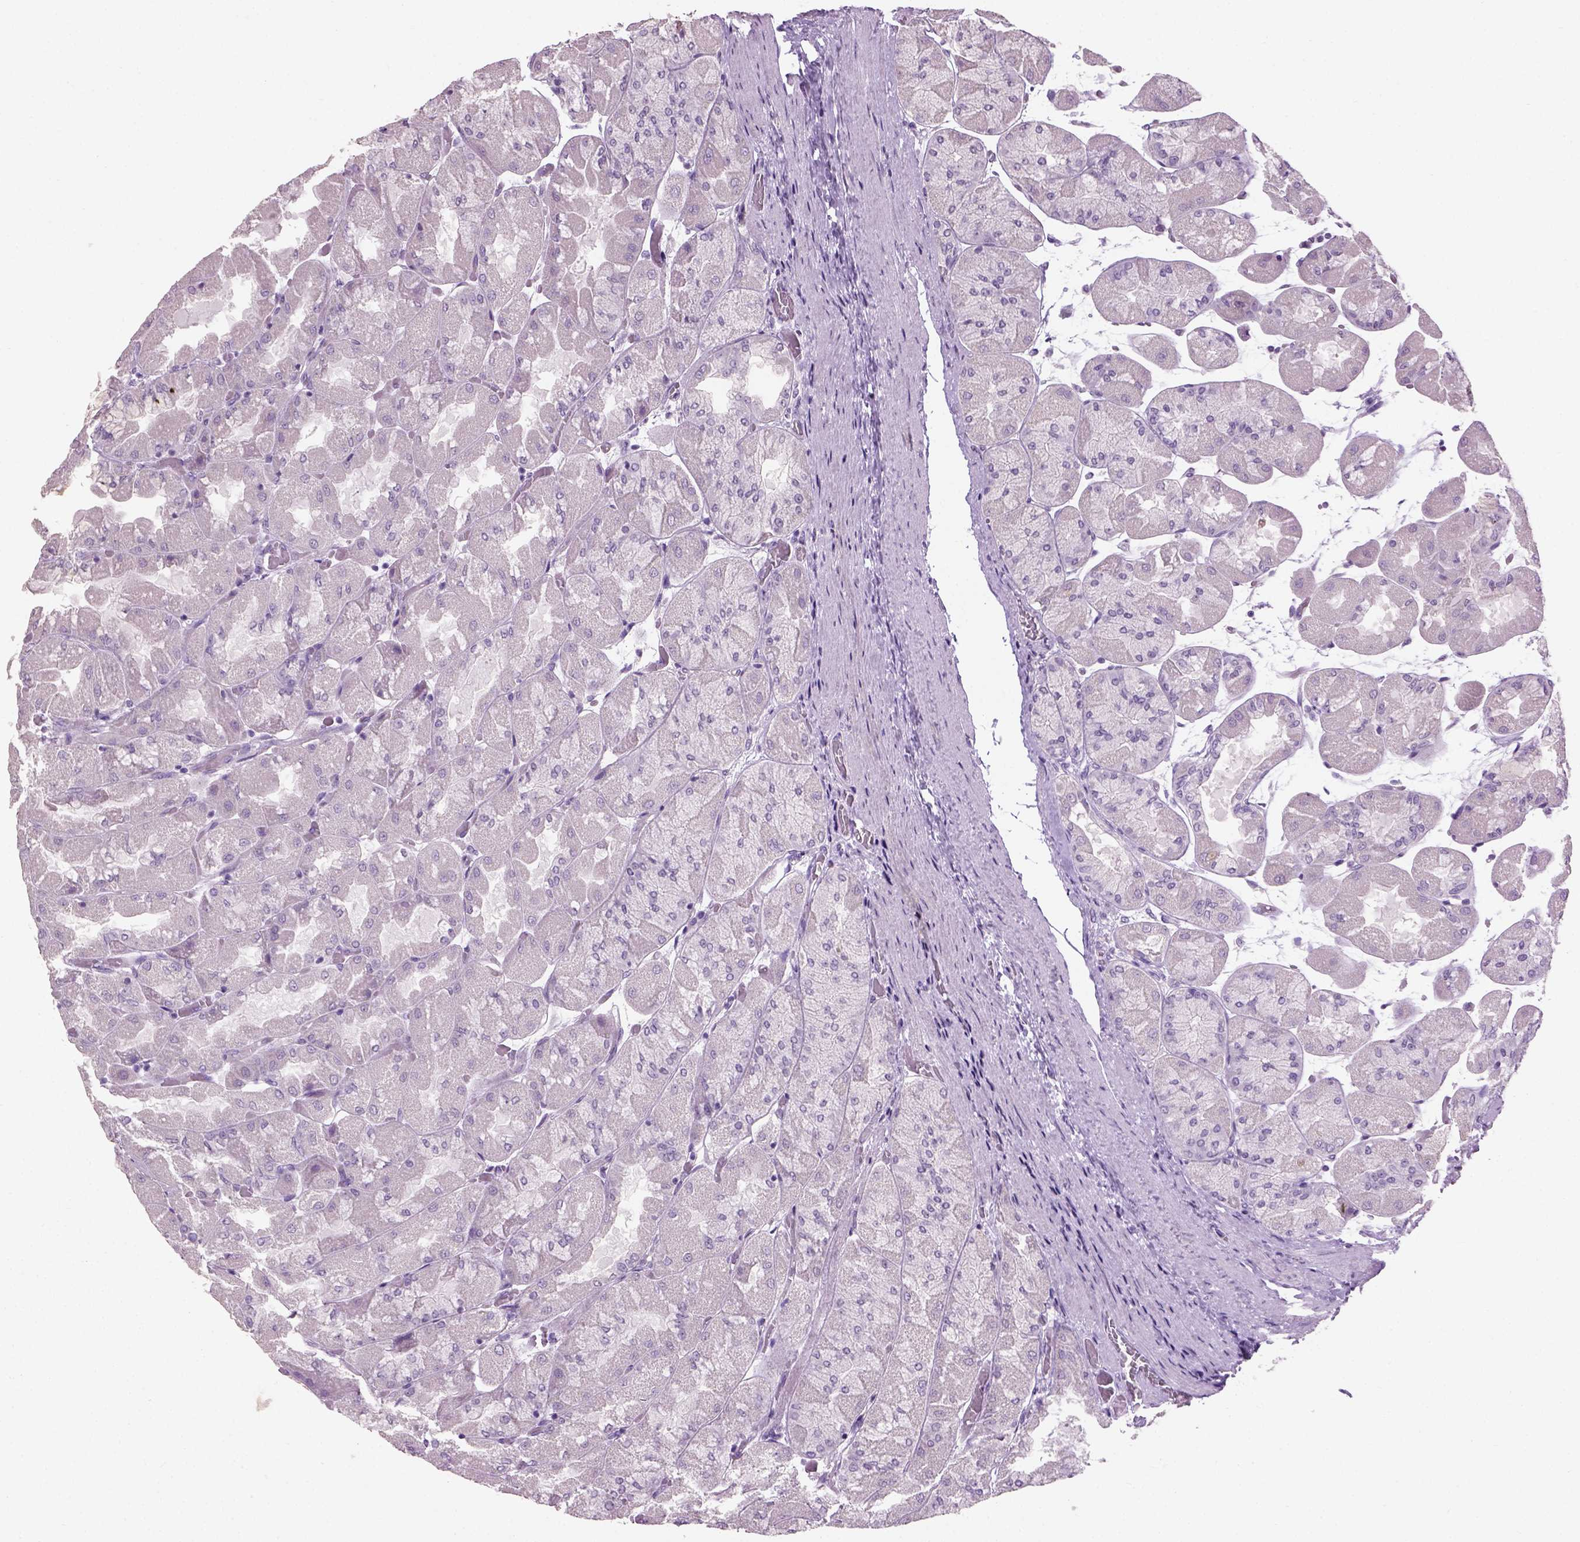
{"staining": {"intensity": "weak", "quantity": "<25%", "location": "cytoplasmic/membranous"}, "tissue": "stomach", "cell_type": "Glandular cells", "image_type": "normal", "snomed": [{"axis": "morphology", "description": "Normal tissue, NOS"}, {"axis": "topography", "description": "Stomach"}], "caption": "DAB immunohistochemical staining of unremarkable human stomach displays no significant expression in glandular cells. (DAB immunohistochemistry (IHC) with hematoxylin counter stain).", "gene": "GABRB2", "patient": {"sex": "female", "age": 61}}